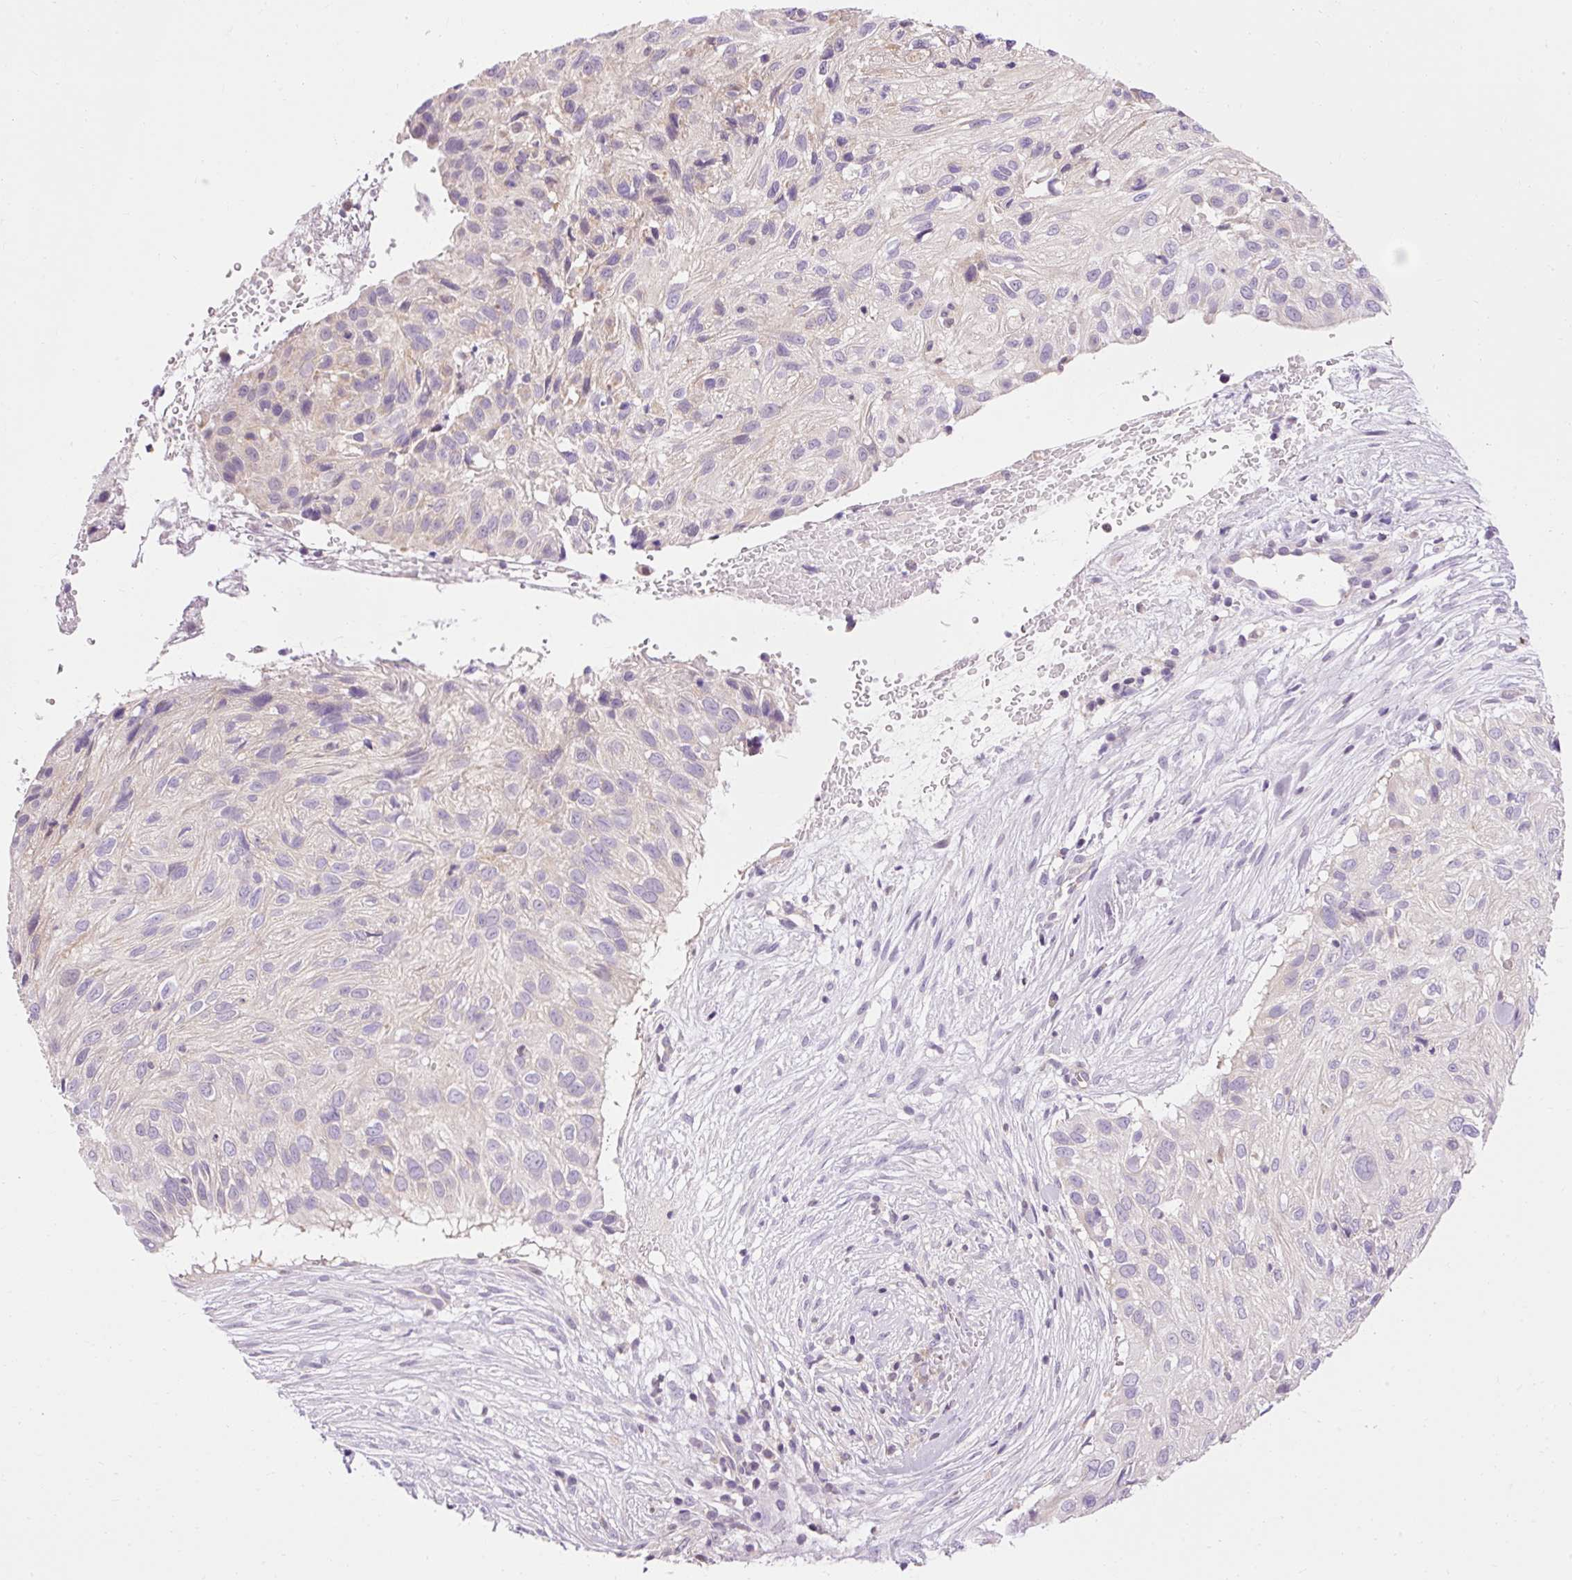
{"staining": {"intensity": "negative", "quantity": "none", "location": "none"}, "tissue": "skin cancer", "cell_type": "Tumor cells", "image_type": "cancer", "snomed": [{"axis": "morphology", "description": "Squamous cell carcinoma, NOS"}, {"axis": "topography", "description": "Skin"}], "caption": "DAB (3,3'-diaminobenzidine) immunohistochemical staining of human skin cancer (squamous cell carcinoma) shows no significant positivity in tumor cells. (DAB (3,3'-diaminobenzidine) immunohistochemistry (IHC), high magnification).", "gene": "IMMT", "patient": {"sex": "male", "age": 82}}